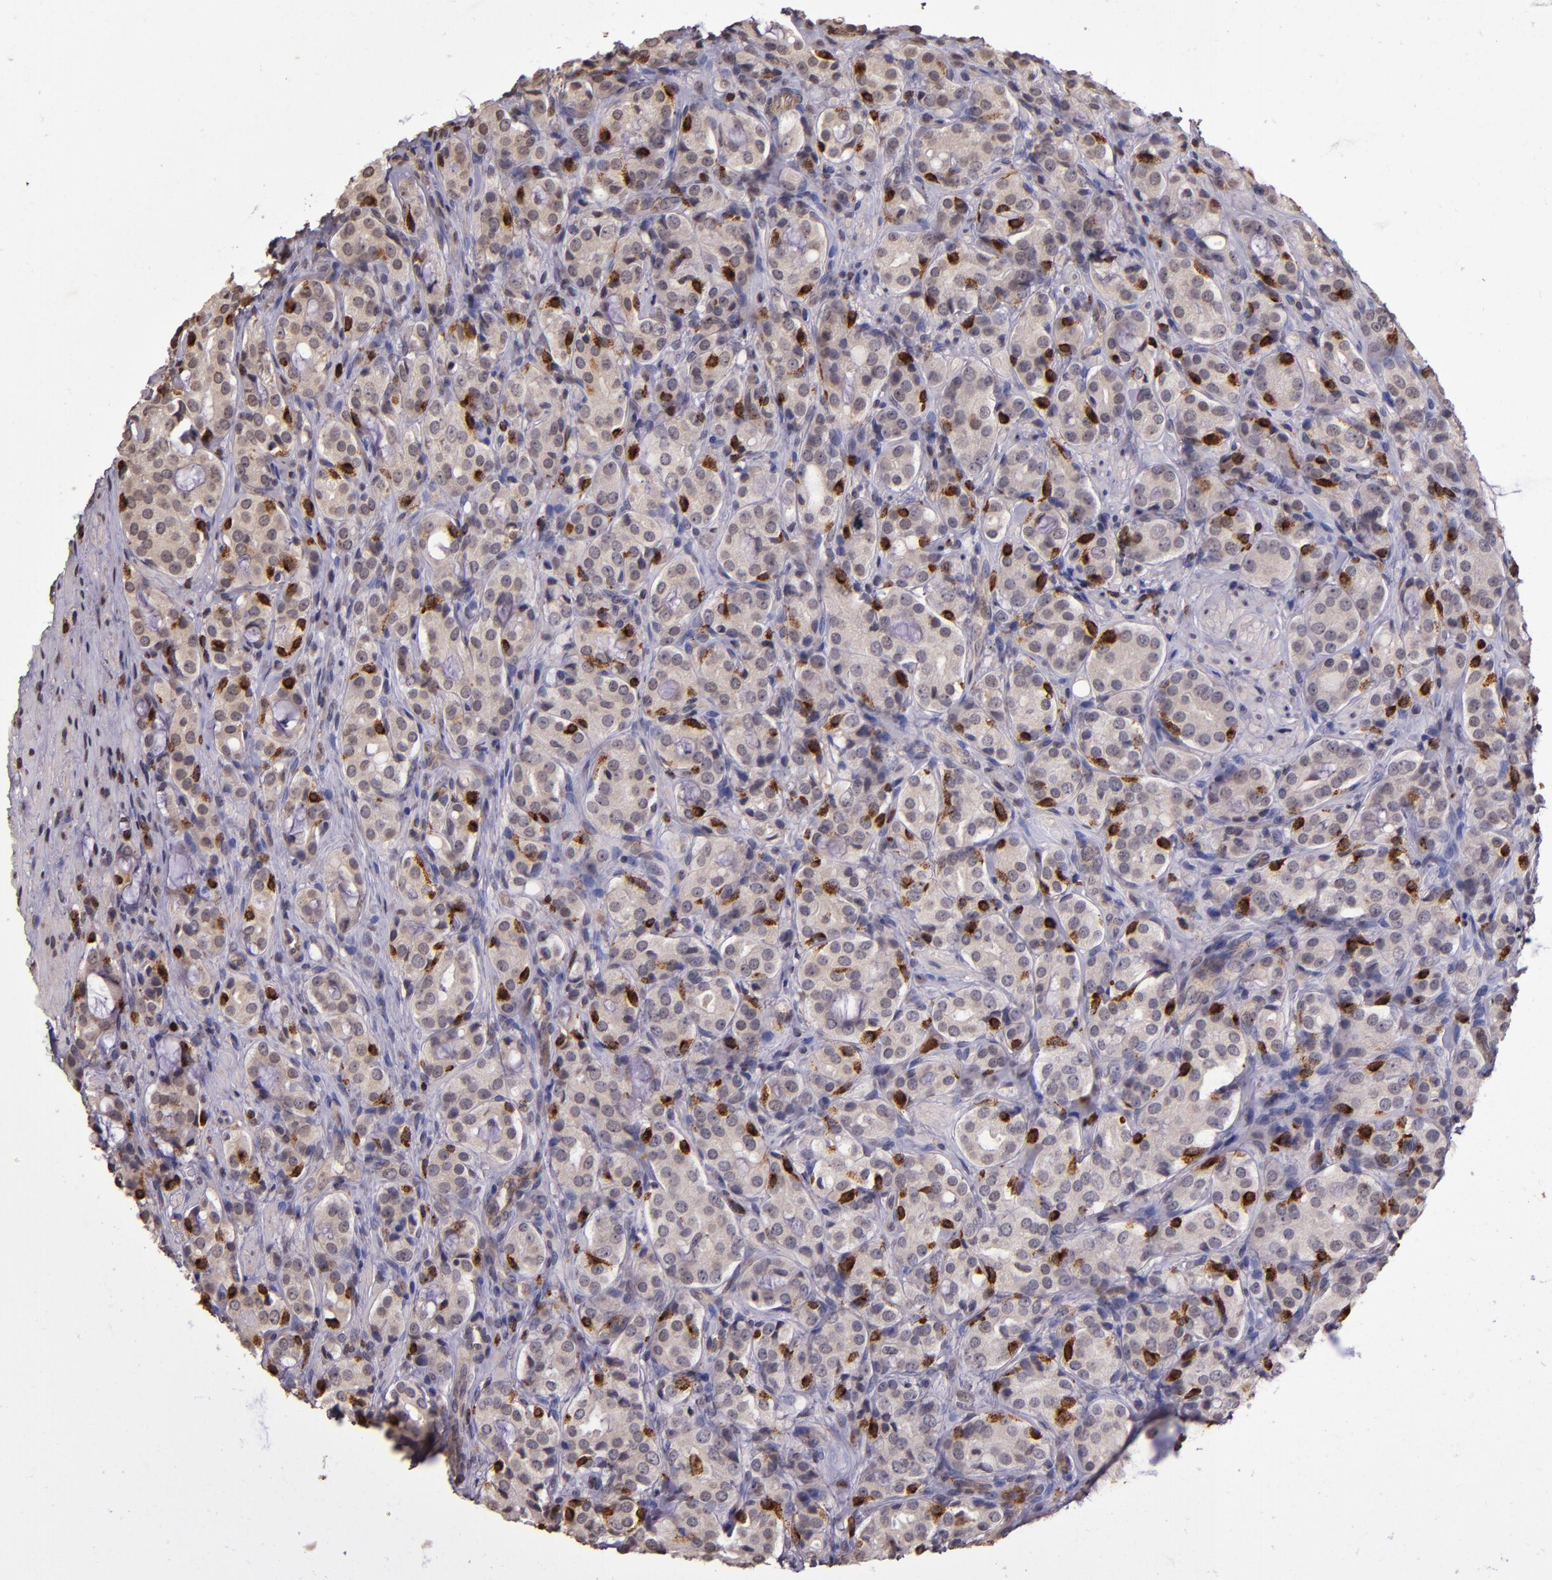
{"staining": {"intensity": "negative", "quantity": "none", "location": "none"}, "tissue": "prostate cancer", "cell_type": "Tumor cells", "image_type": "cancer", "snomed": [{"axis": "morphology", "description": "Adenocarcinoma, High grade"}, {"axis": "topography", "description": "Prostate"}], "caption": "Tumor cells show no significant positivity in prostate cancer (high-grade adenocarcinoma).", "gene": "SLC2A3", "patient": {"sex": "male", "age": 72}}